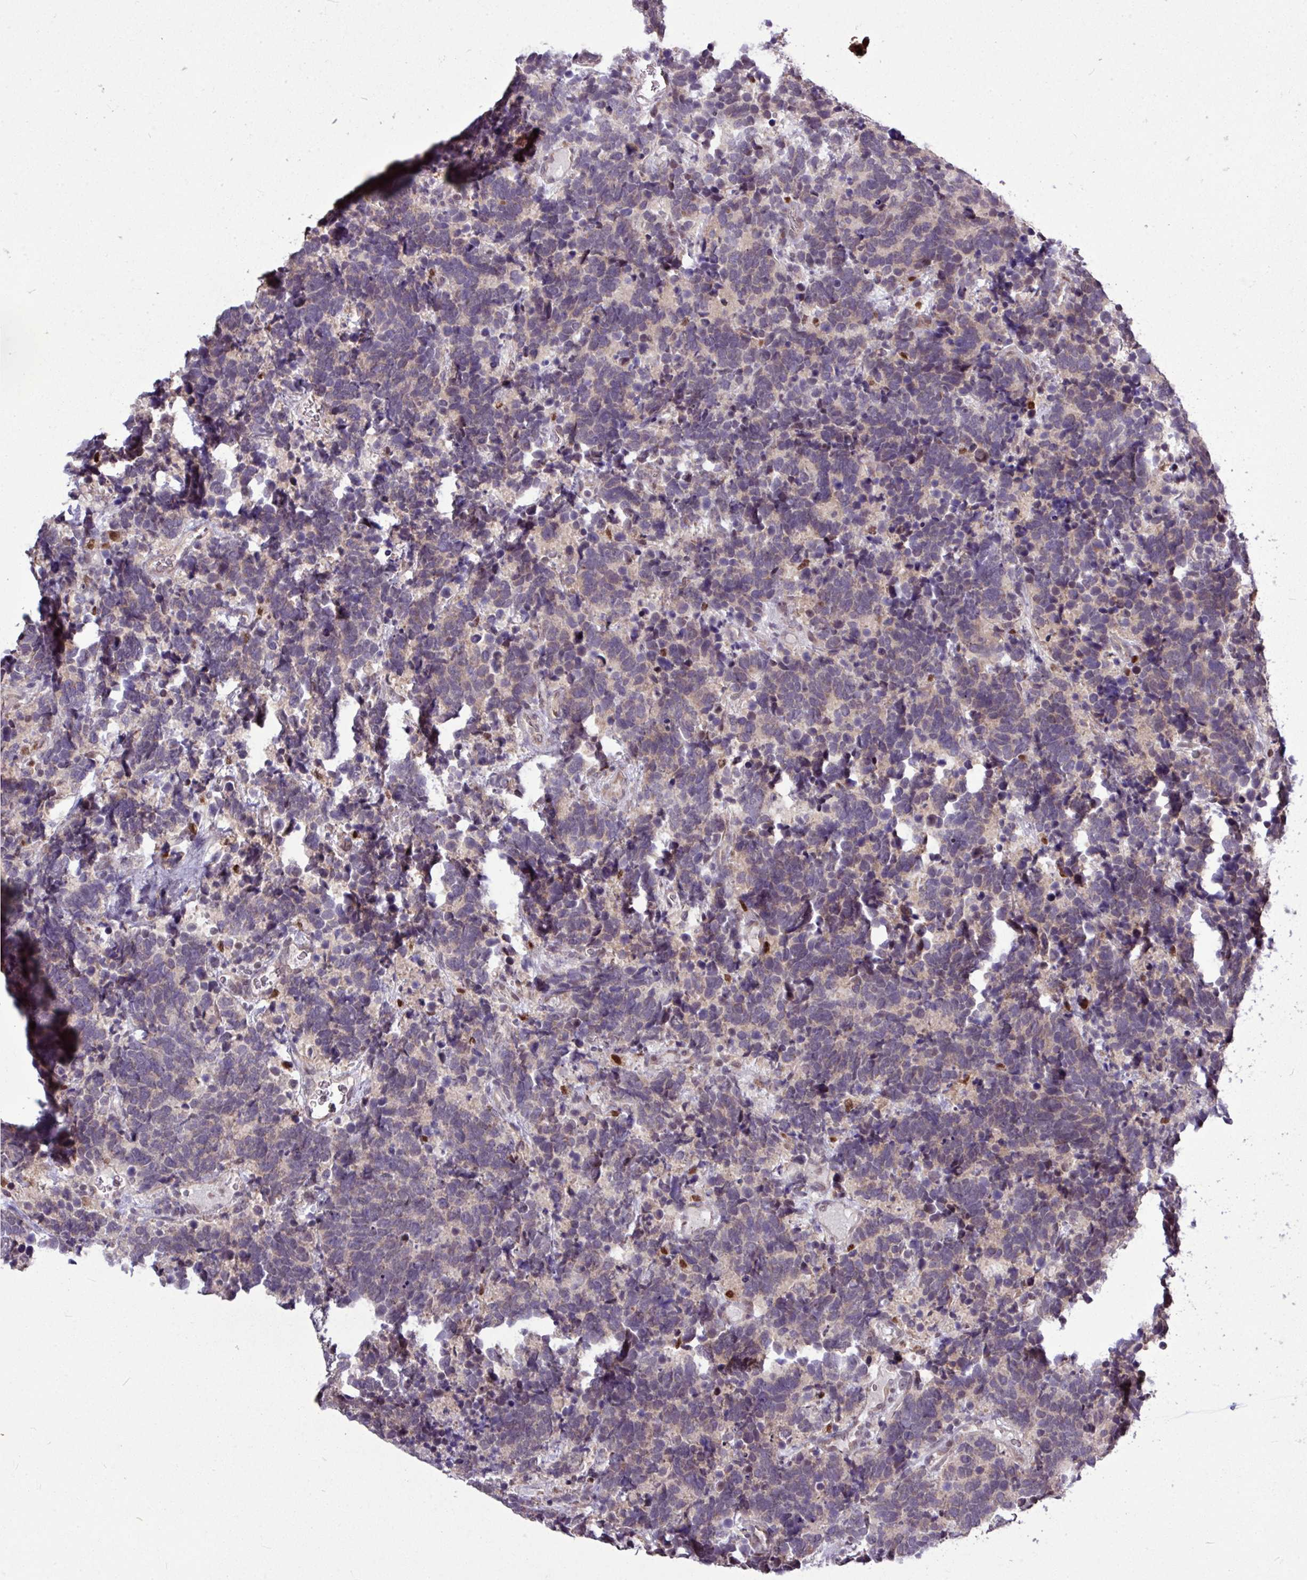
{"staining": {"intensity": "weak", "quantity": "<25%", "location": "cytoplasmic/membranous"}, "tissue": "carcinoid", "cell_type": "Tumor cells", "image_type": "cancer", "snomed": [{"axis": "morphology", "description": "Carcinoma, NOS"}, {"axis": "morphology", "description": "Carcinoid, malignant, NOS"}, {"axis": "topography", "description": "Urinary bladder"}], "caption": "Protein analysis of carcinoid shows no significant staining in tumor cells. Nuclei are stained in blue.", "gene": "SKIC2", "patient": {"sex": "male", "age": 57}}